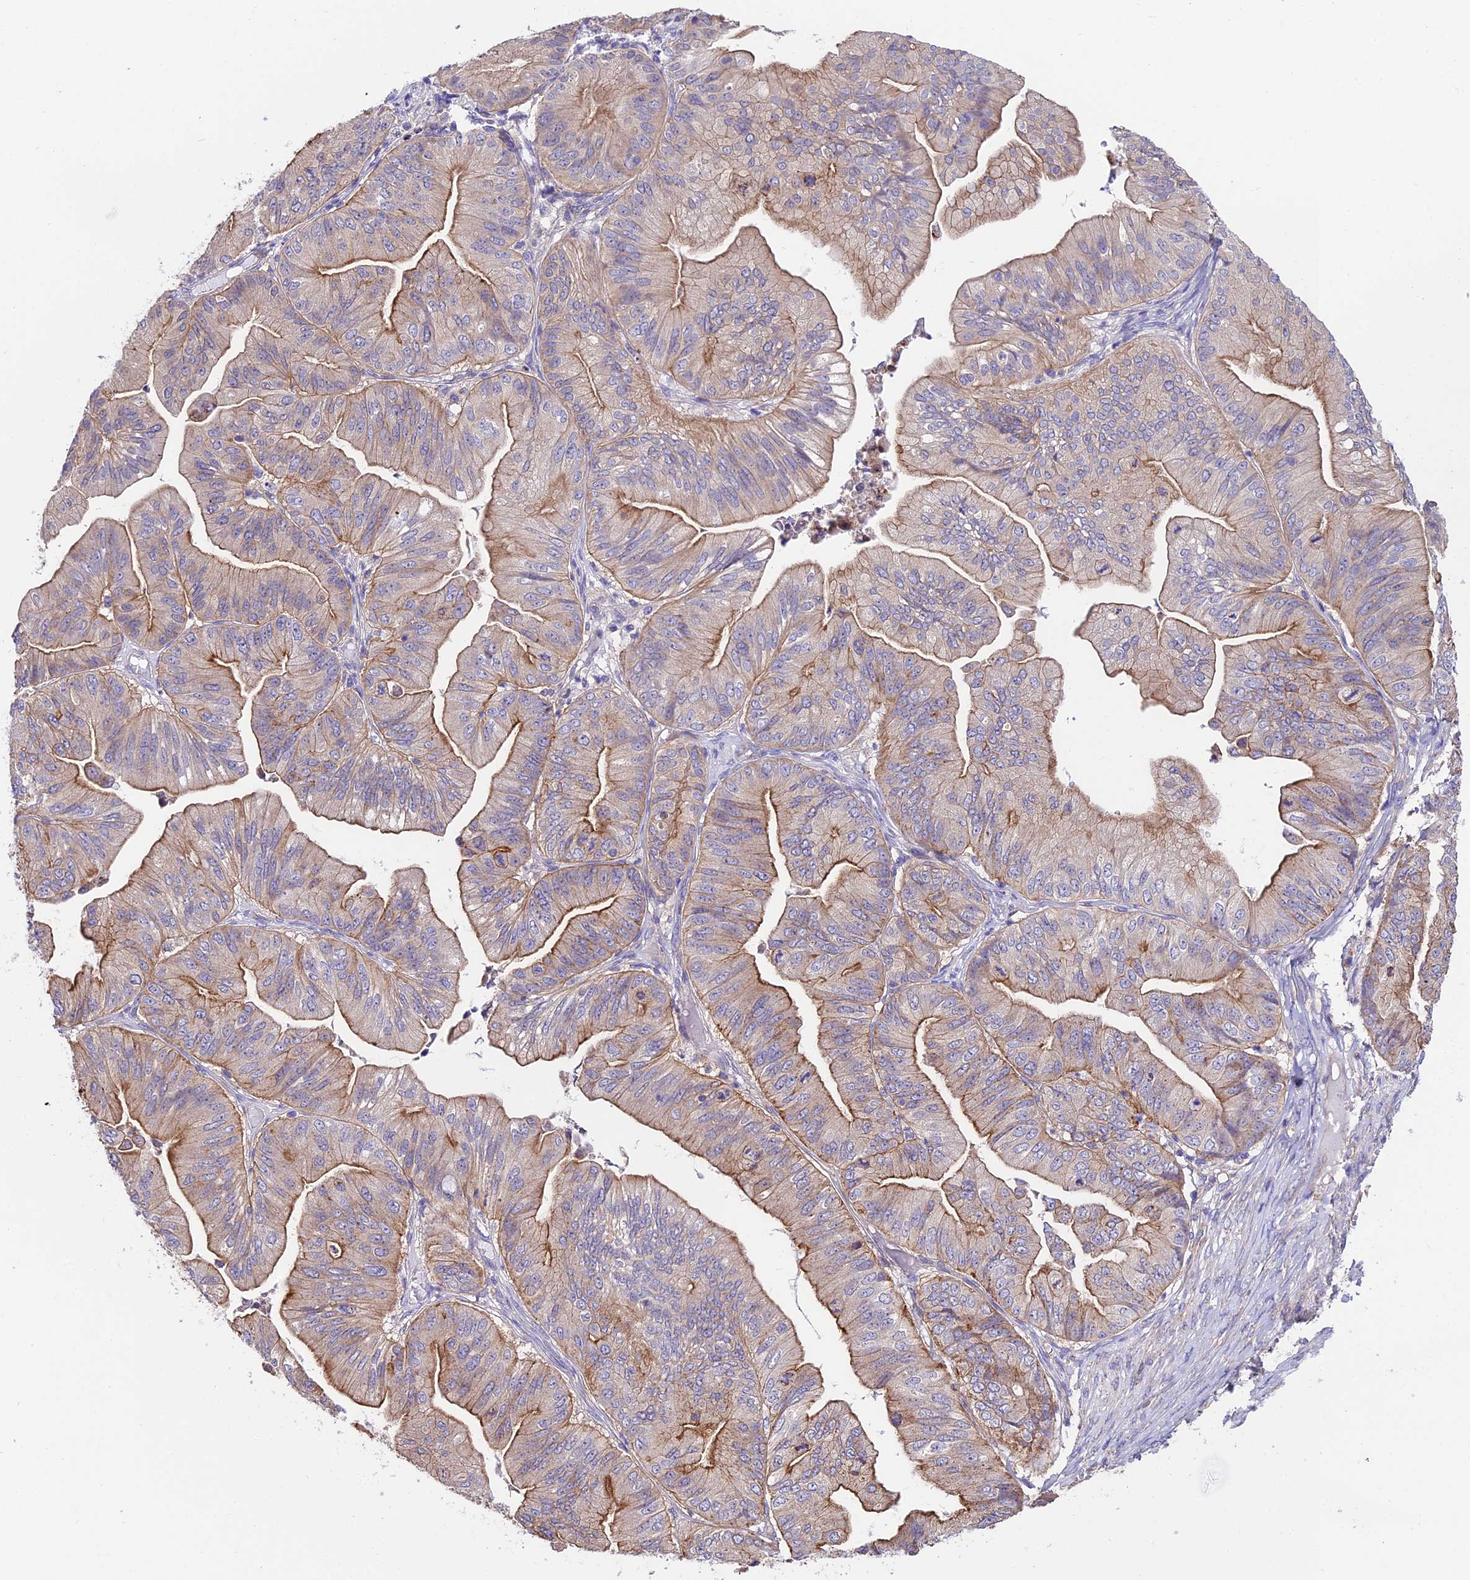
{"staining": {"intensity": "moderate", "quantity": "25%-75%", "location": "cytoplasmic/membranous"}, "tissue": "ovarian cancer", "cell_type": "Tumor cells", "image_type": "cancer", "snomed": [{"axis": "morphology", "description": "Cystadenocarcinoma, mucinous, NOS"}, {"axis": "topography", "description": "Ovary"}], "caption": "Immunohistochemical staining of human ovarian cancer (mucinous cystadenocarcinoma) reveals medium levels of moderate cytoplasmic/membranous protein expression in about 25%-75% of tumor cells. Using DAB (brown) and hematoxylin (blue) stains, captured at high magnification using brightfield microscopy.", "gene": "QRFP", "patient": {"sex": "female", "age": 61}}